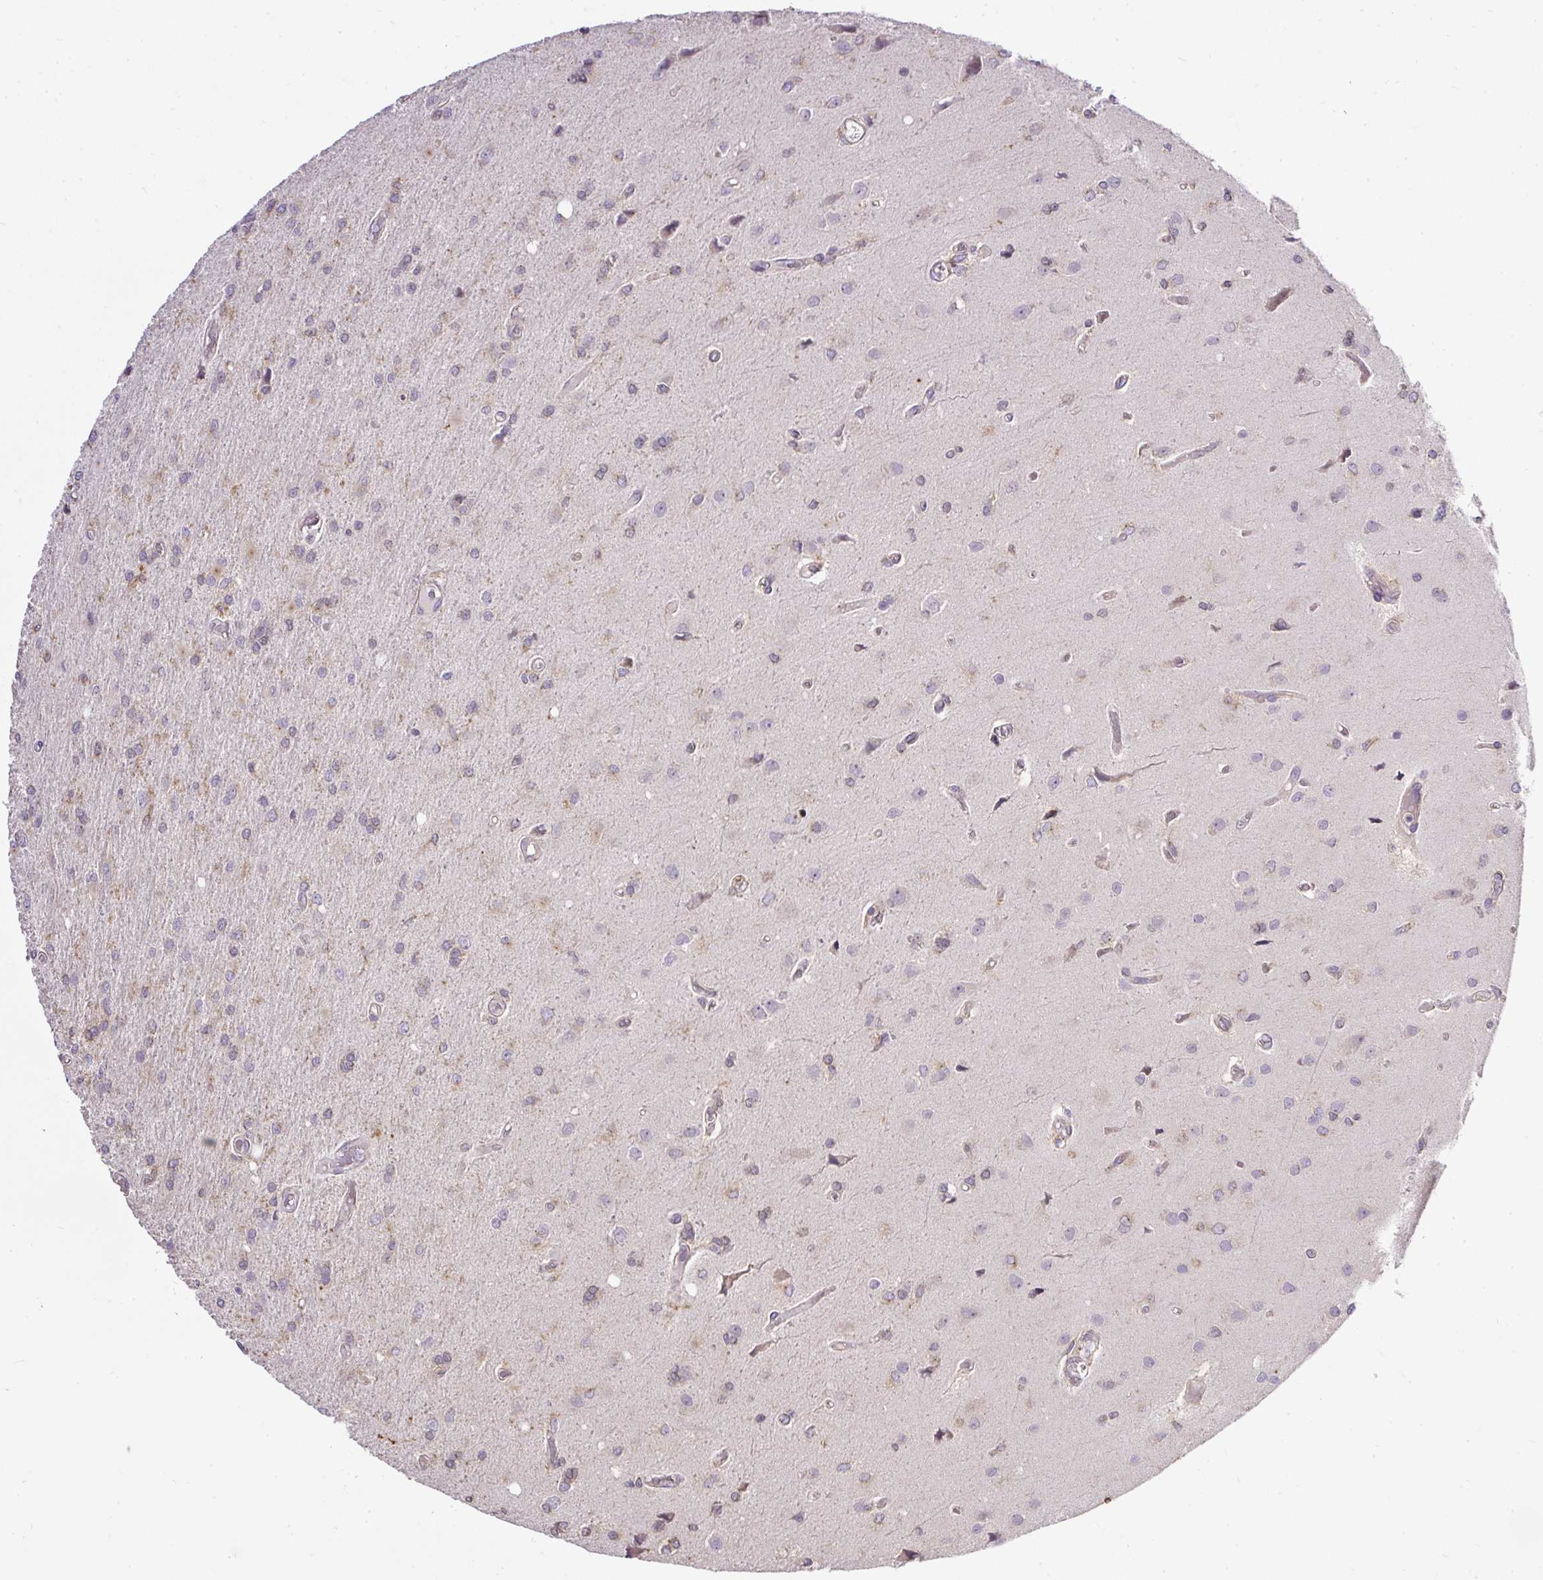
{"staining": {"intensity": "weak", "quantity": "<25%", "location": "cytoplasmic/membranous"}, "tissue": "glioma", "cell_type": "Tumor cells", "image_type": "cancer", "snomed": [{"axis": "morphology", "description": "Glioma, malignant, High grade"}, {"axis": "topography", "description": "Brain"}], "caption": "Immunohistochemical staining of human glioma reveals no significant staining in tumor cells. The staining was performed using DAB (3,3'-diaminobenzidine) to visualize the protein expression in brown, while the nuclei were stained in blue with hematoxylin (Magnification: 20x).", "gene": "SMC4", "patient": {"sex": "female", "age": 70}}